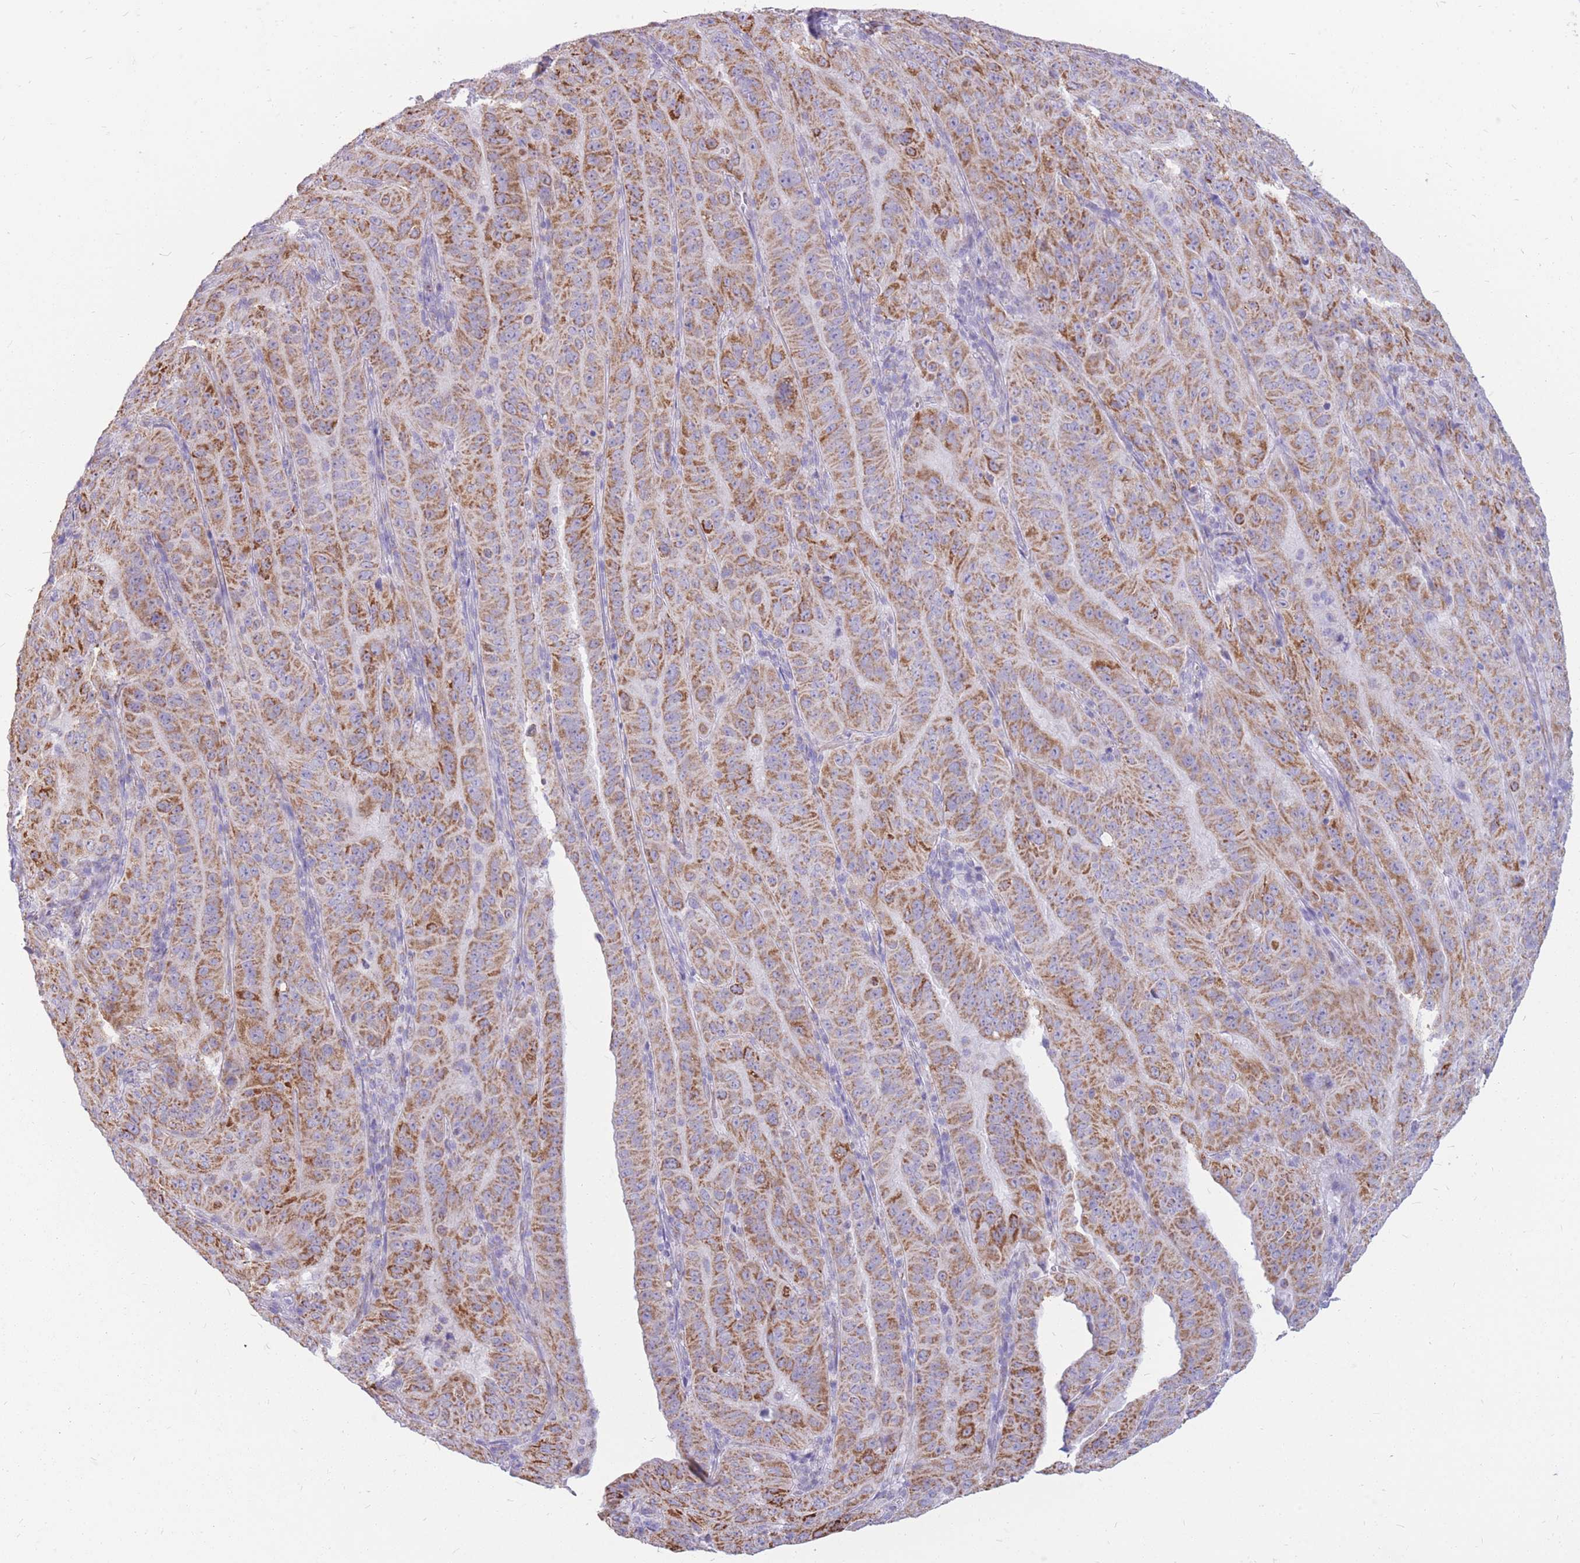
{"staining": {"intensity": "moderate", "quantity": ">75%", "location": "cytoplasmic/membranous"}, "tissue": "pancreatic cancer", "cell_type": "Tumor cells", "image_type": "cancer", "snomed": [{"axis": "morphology", "description": "Adenocarcinoma, NOS"}, {"axis": "topography", "description": "Pancreas"}], "caption": "Moderate cytoplasmic/membranous staining for a protein is seen in about >75% of tumor cells of pancreatic cancer using immunohistochemistry.", "gene": "PCSK1", "patient": {"sex": "male", "age": 63}}